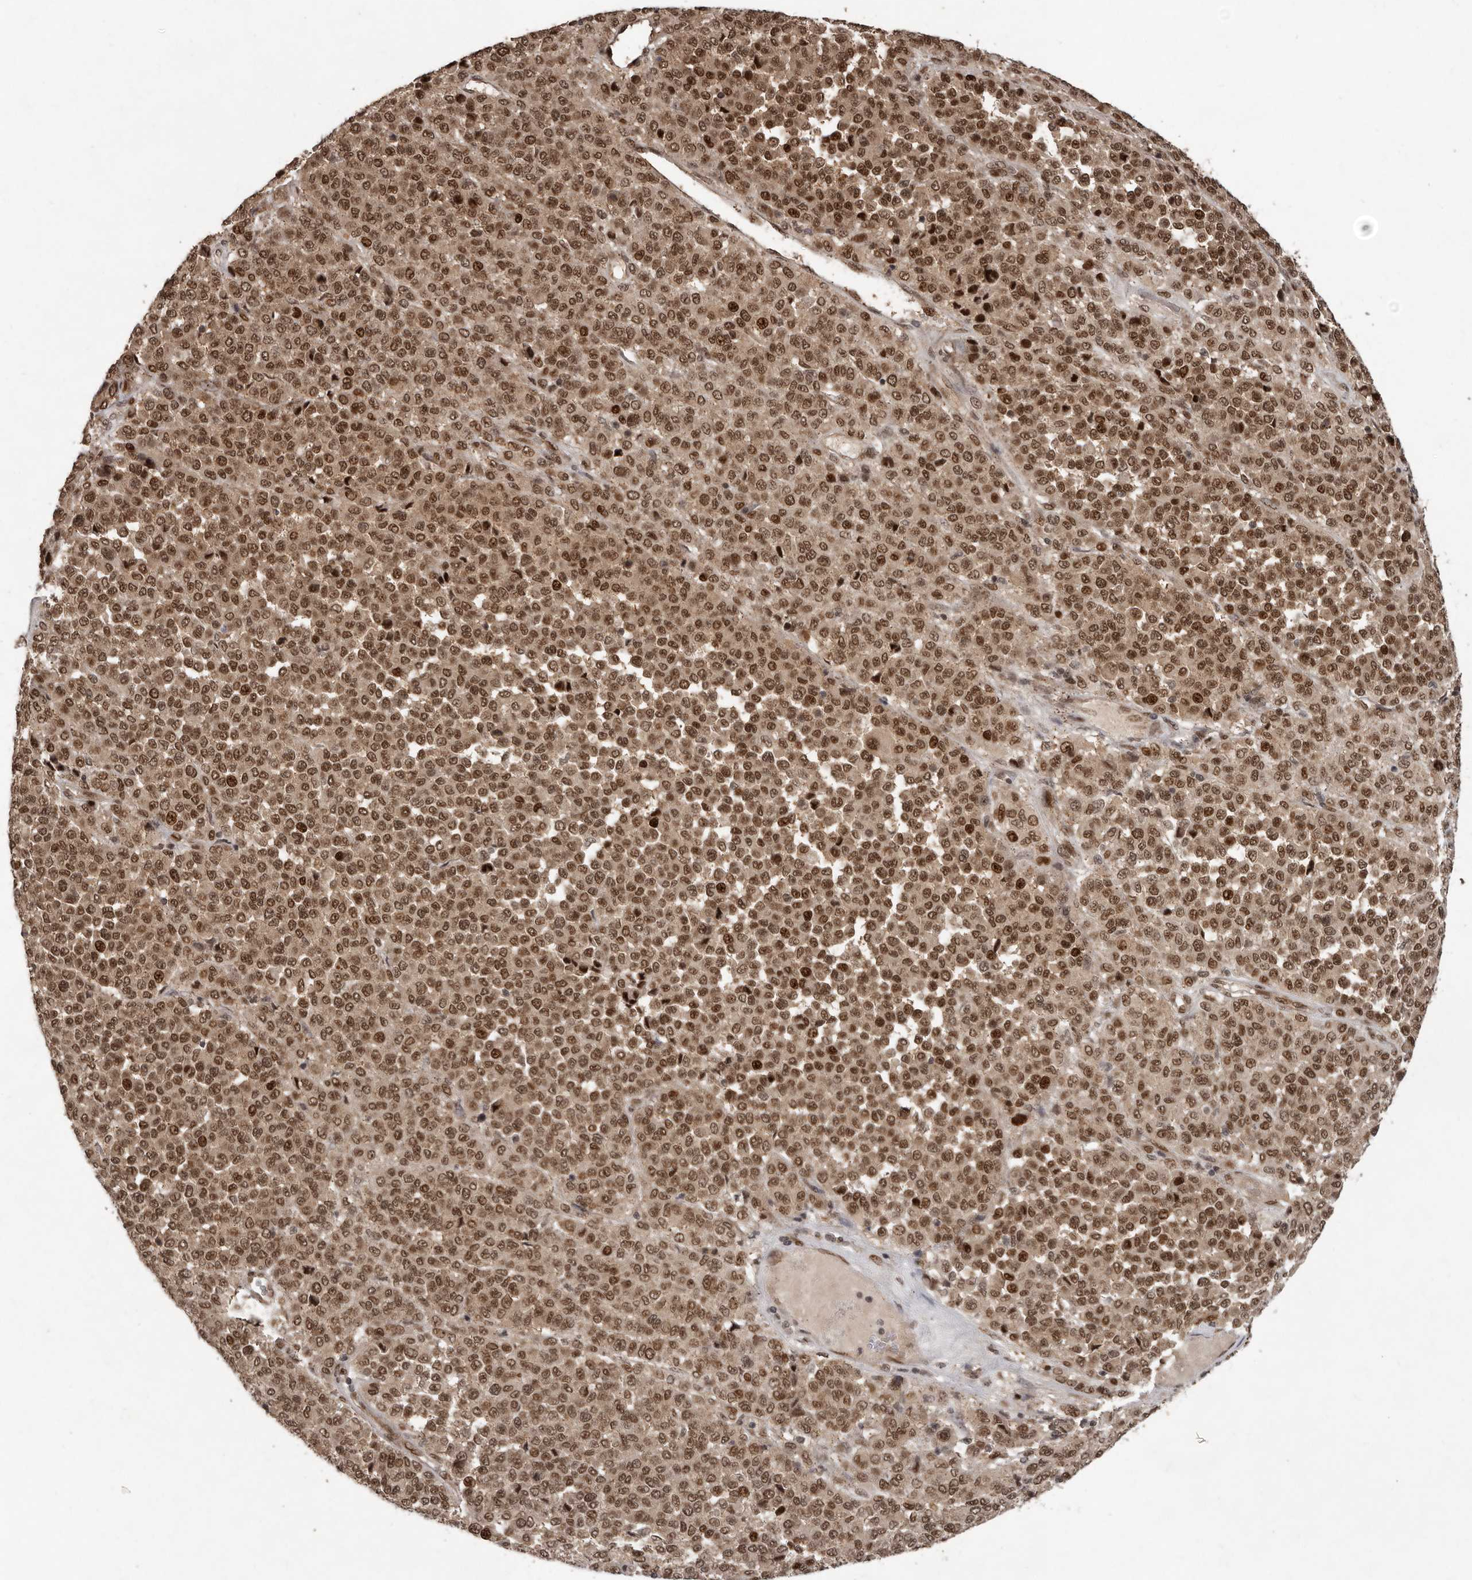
{"staining": {"intensity": "moderate", "quantity": ">75%", "location": "nuclear"}, "tissue": "melanoma", "cell_type": "Tumor cells", "image_type": "cancer", "snomed": [{"axis": "morphology", "description": "Malignant melanoma, Metastatic site"}, {"axis": "topography", "description": "Pancreas"}], "caption": "High-magnification brightfield microscopy of malignant melanoma (metastatic site) stained with DAB (brown) and counterstained with hematoxylin (blue). tumor cells exhibit moderate nuclear staining is seen in approximately>75% of cells.", "gene": "CDC27", "patient": {"sex": "female", "age": 30}}